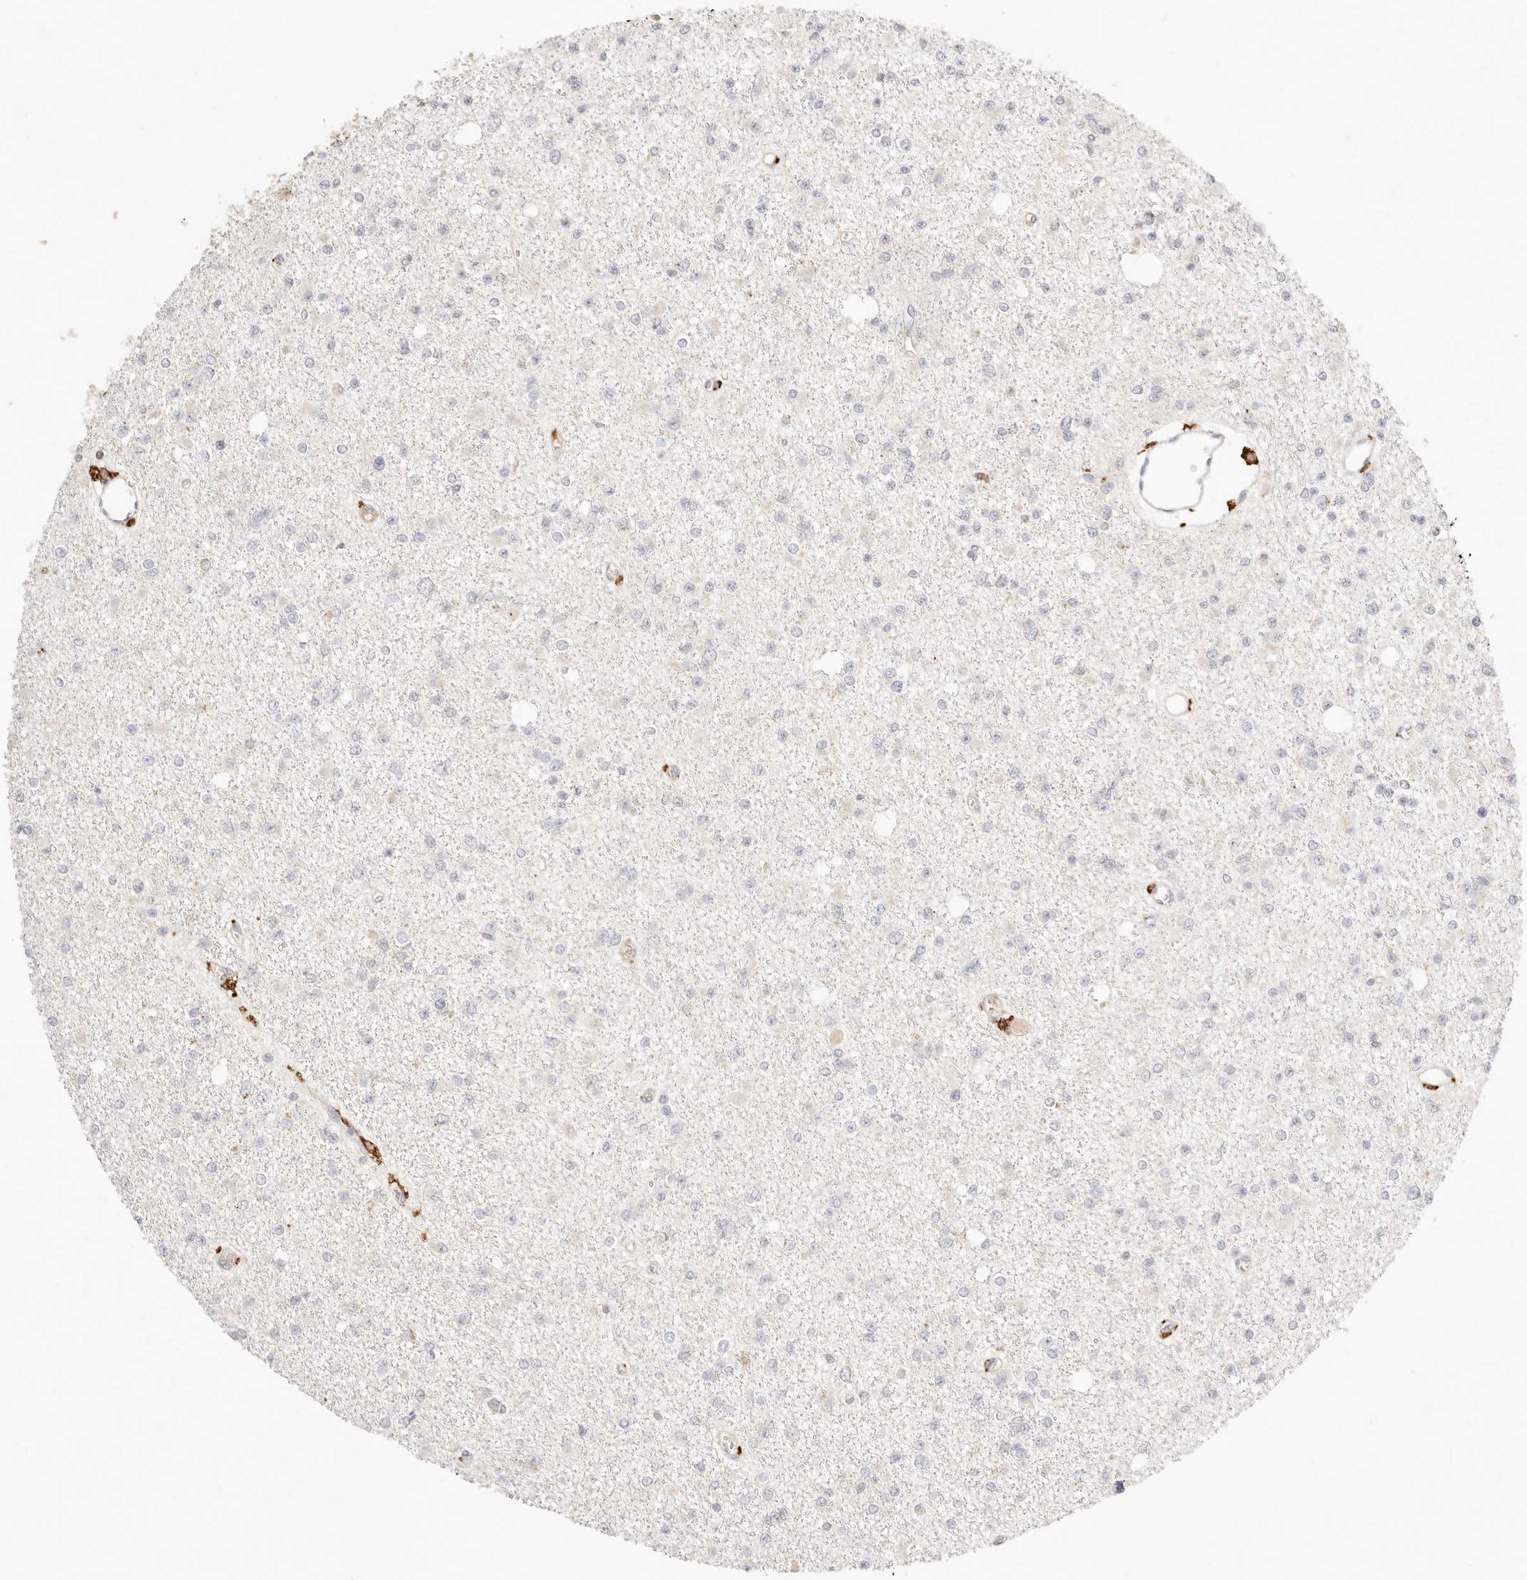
{"staining": {"intensity": "negative", "quantity": "none", "location": "none"}, "tissue": "glioma", "cell_type": "Tumor cells", "image_type": "cancer", "snomed": [{"axis": "morphology", "description": "Glioma, malignant, Low grade"}, {"axis": "topography", "description": "Brain"}], "caption": "Immunohistochemical staining of human glioma shows no significant staining in tumor cells.", "gene": "HK2", "patient": {"sex": "female", "age": 22}}